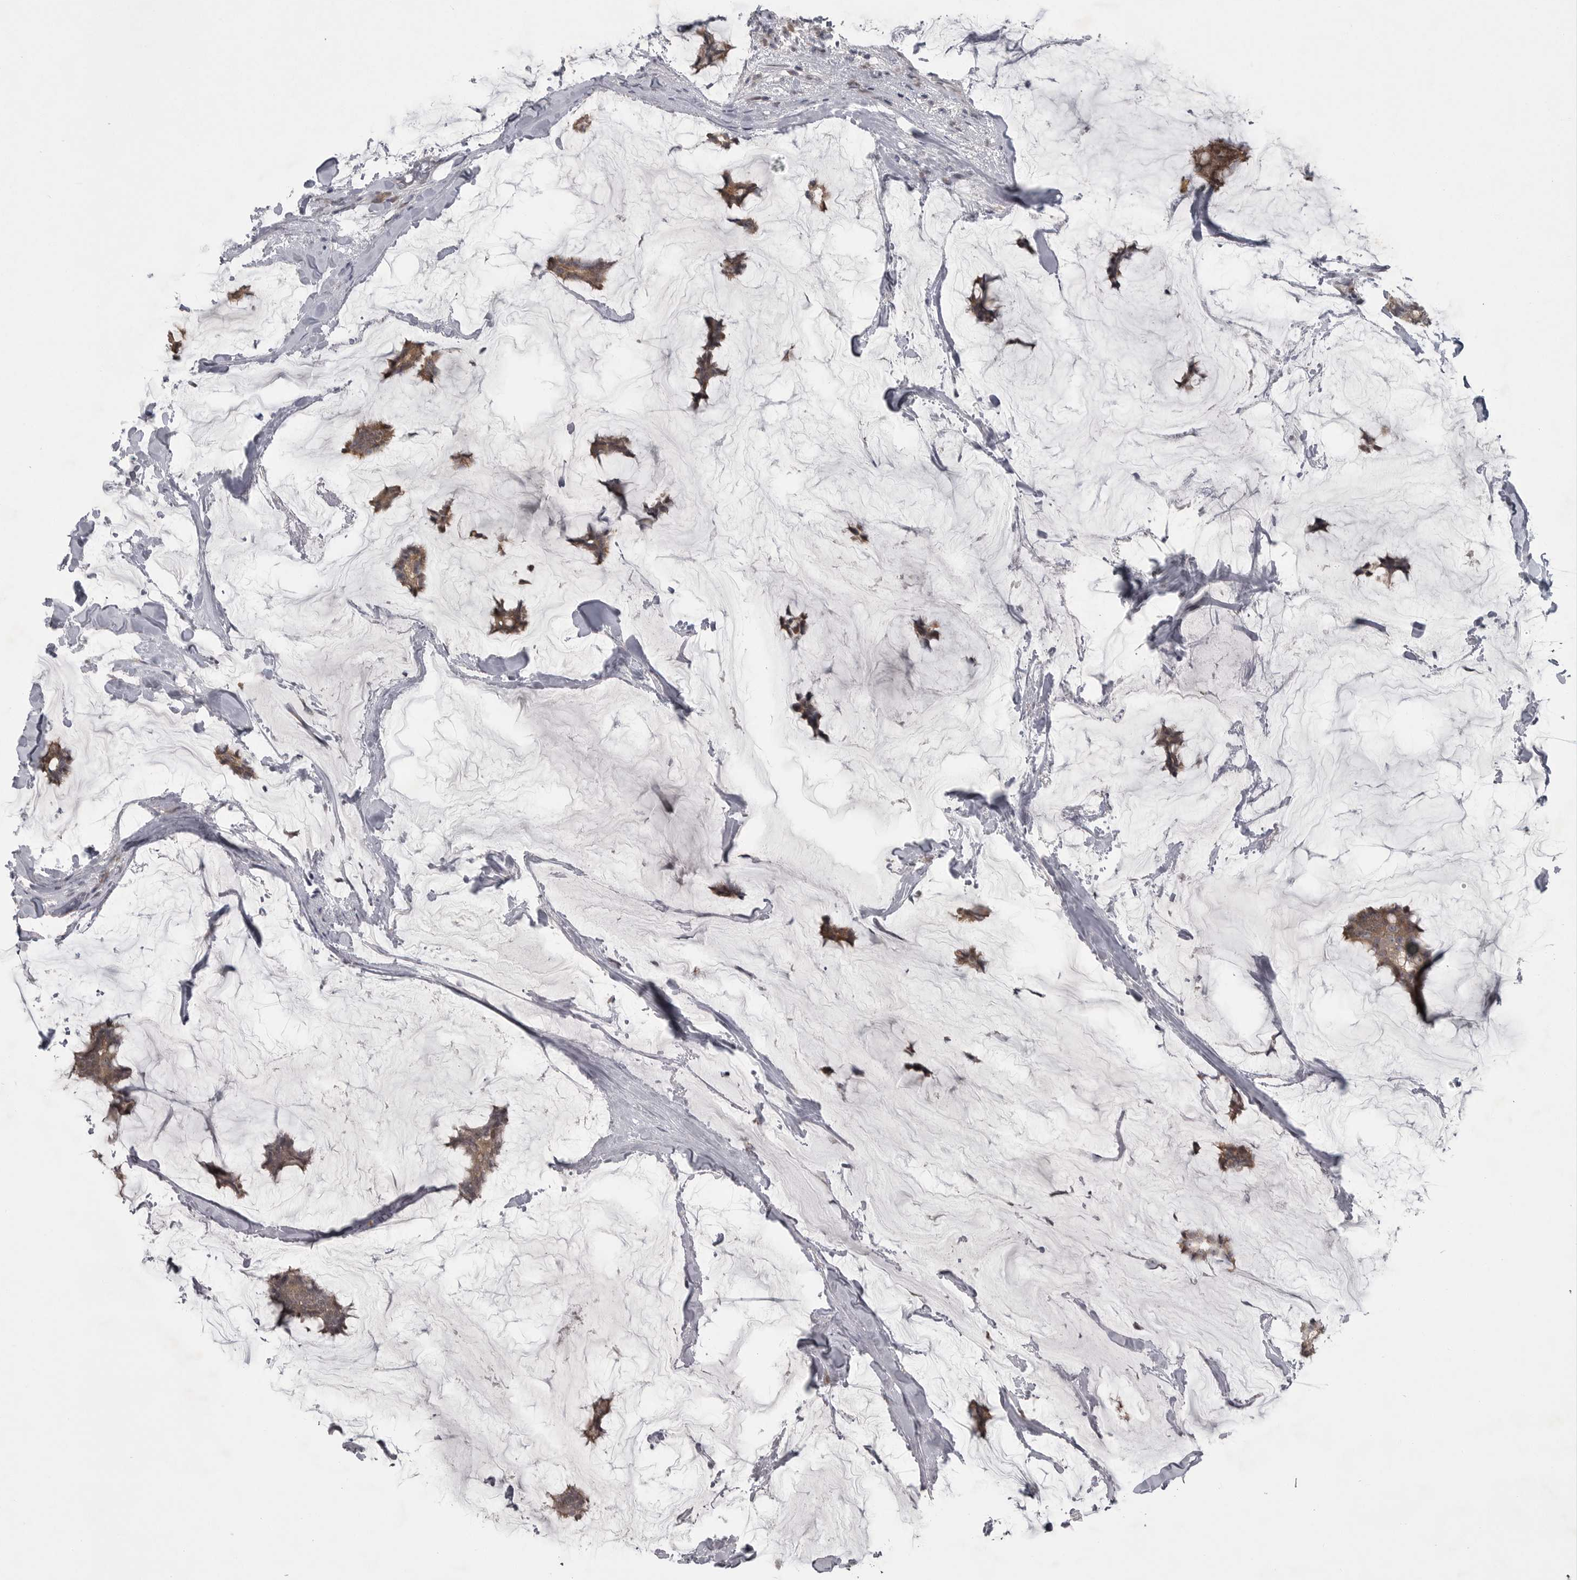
{"staining": {"intensity": "moderate", "quantity": ">75%", "location": "cytoplasmic/membranous"}, "tissue": "breast cancer", "cell_type": "Tumor cells", "image_type": "cancer", "snomed": [{"axis": "morphology", "description": "Duct carcinoma"}, {"axis": "topography", "description": "Breast"}], "caption": "Breast cancer (intraductal carcinoma) was stained to show a protein in brown. There is medium levels of moderate cytoplasmic/membranous positivity in approximately >75% of tumor cells.", "gene": "PHF13", "patient": {"sex": "female", "age": 93}}